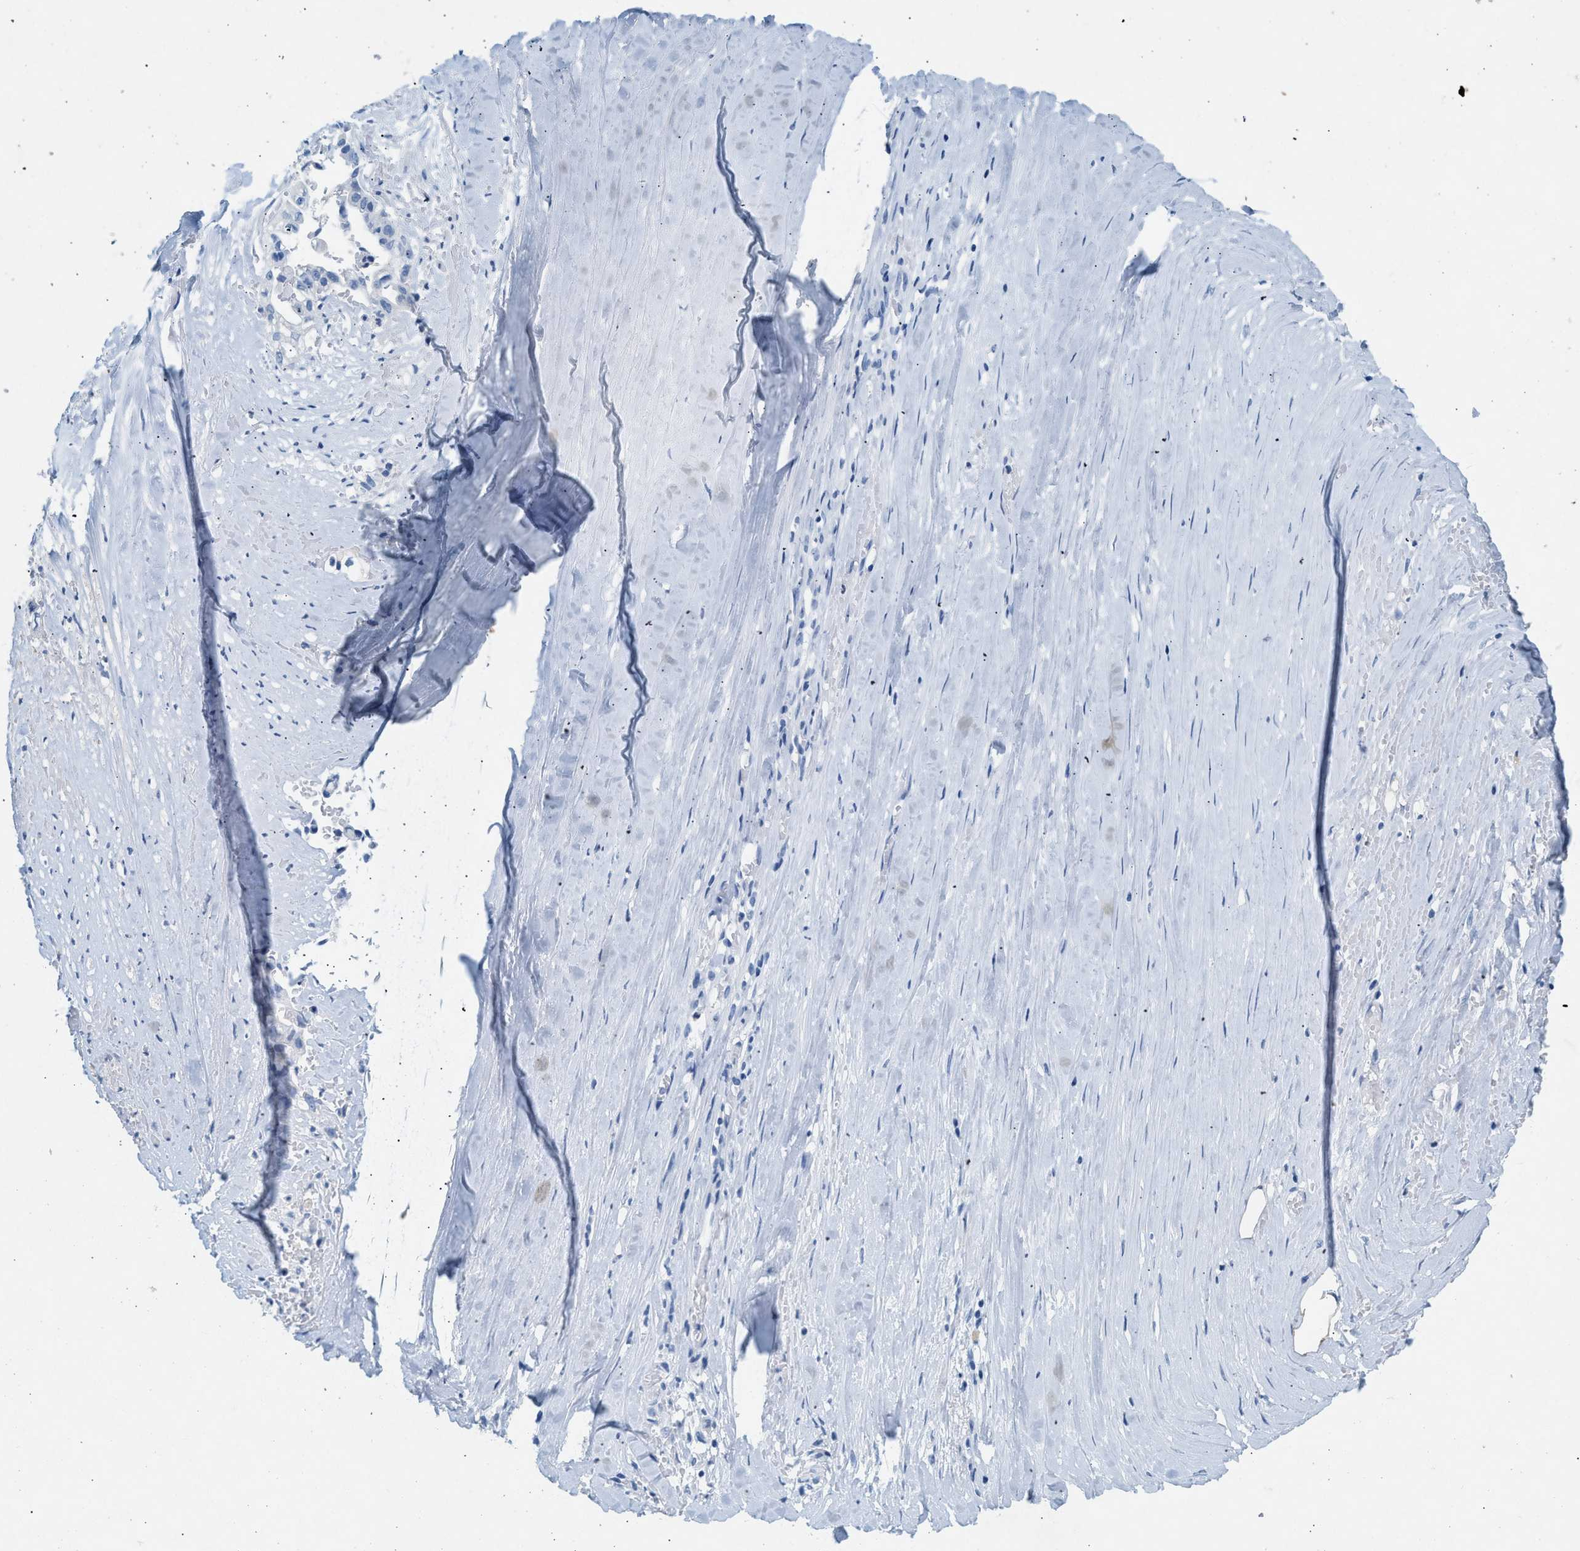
{"staining": {"intensity": "negative", "quantity": "none", "location": "none"}, "tissue": "liver cancer", "cell_type": "Tumor cells", "image_type": "cancer", "snomed": [{"axis": "morphology", "description": "Cholangiocarcinoma"}, {"axis": "topography", "description": "Liver"}], "caption": "An image of liver cancer stained for a protein shows no brown staining in tumor cells. The staining was performed using DAB (3,3'-diaminobenzidine) to visualize the protein expression in brown, while the nuclei were stained in blue with hematoxylin (Magnification: 20x).", "gene": "HHATL", "patient": {"sex": "female", "age": 70}}